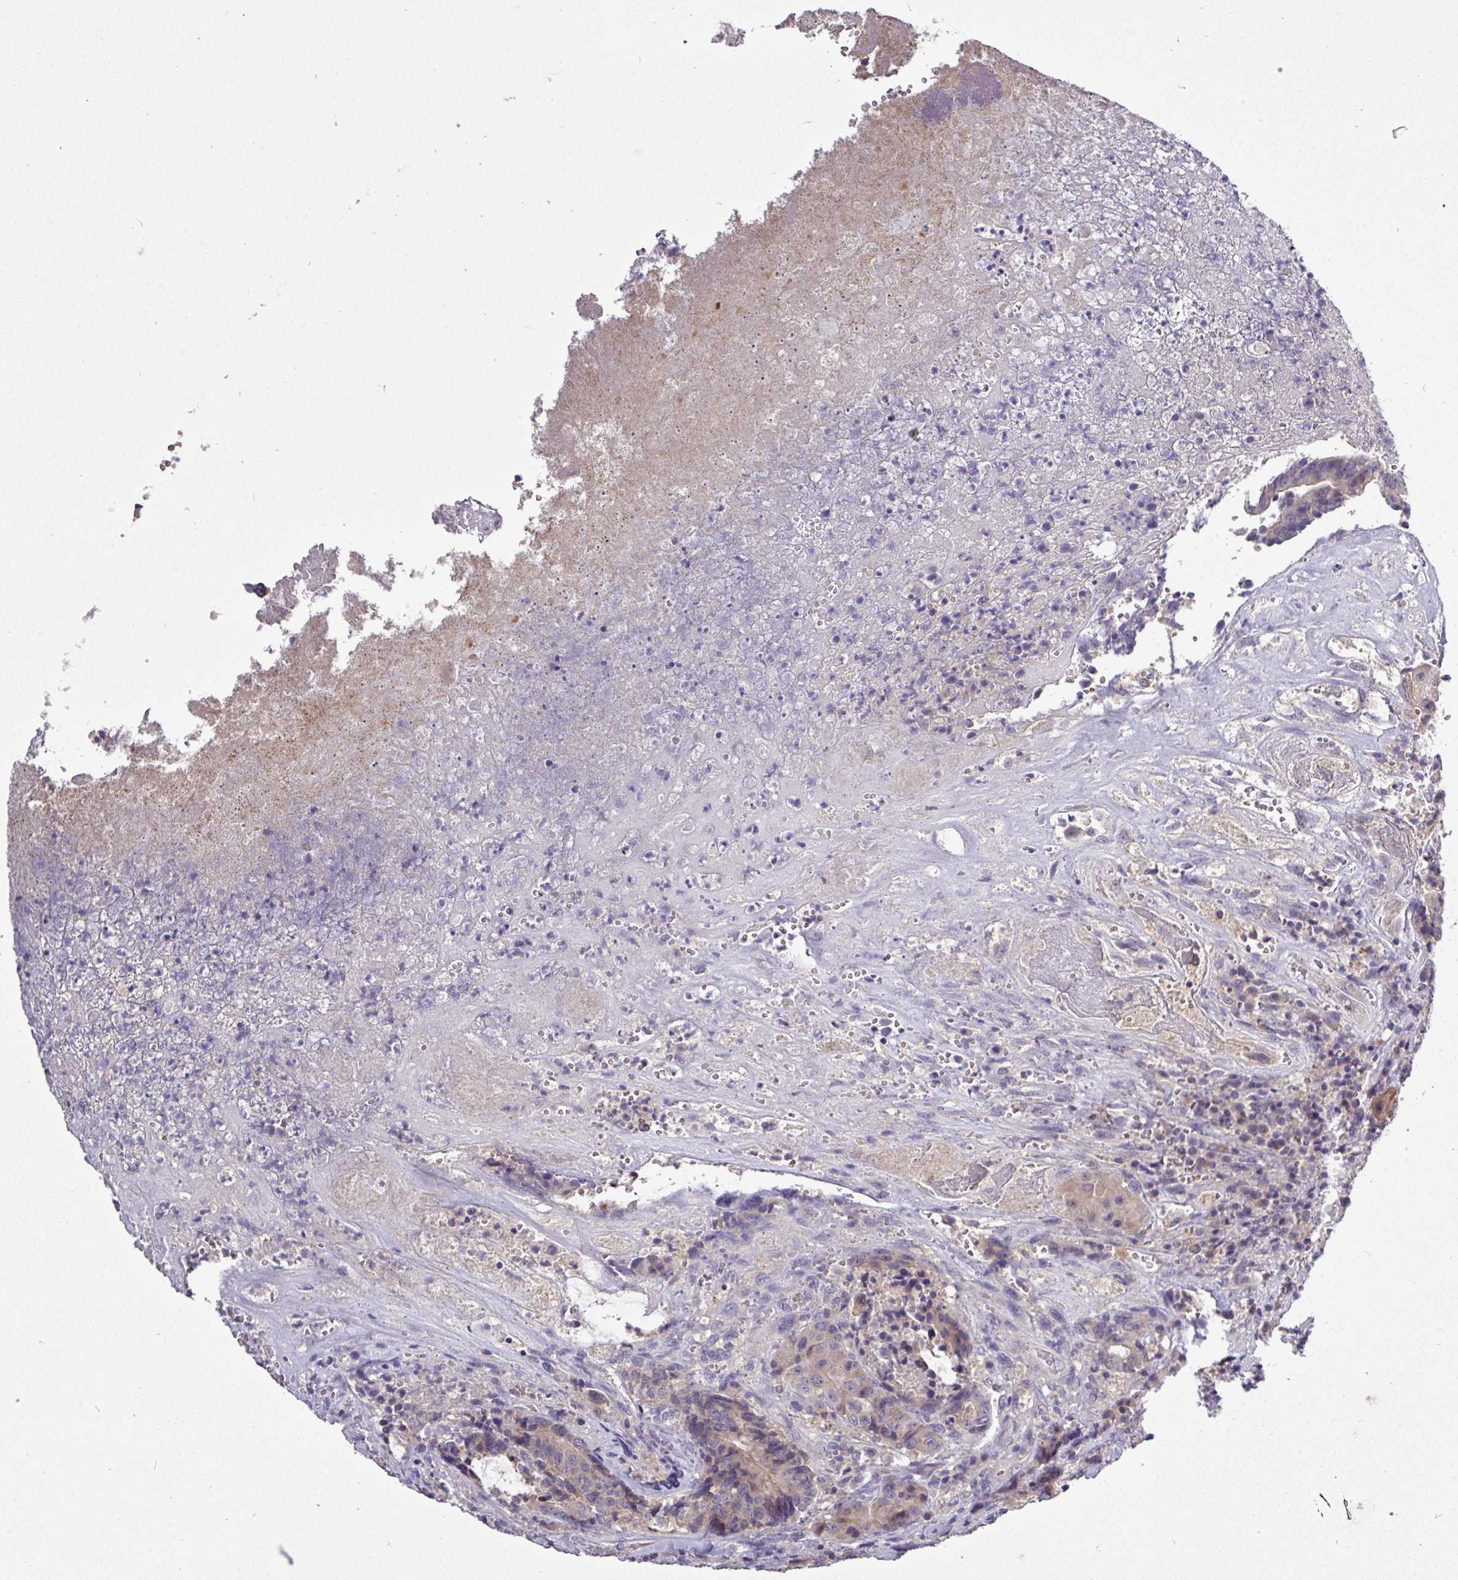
{"staining": {"intensity": "weak", "quantity": "<25%", "location": "cytoplasmic/membranous"}, "tissue": "colorectal cancer", "cell_type": "Tumor cells", "image_type": "cancer", "snomed": [{"axis": "morphology", "description": "Adenocarcinoma, NOS"}, {"axis": "topography", "description": "Rectum"}], "caption": "High magnification brightfield microscopy of colorectal cancer (adenocarcinoma) stained with DAB (brown) and counterstained with hematoxylin (blue): tumor cells show no significant expression. (DAB (3,3'-diaminobenzidine) immunohistochemistry with hematoxylin counter stain).", "gene": "TMEM62", "patient": {"sex": "male", "age": 69}}